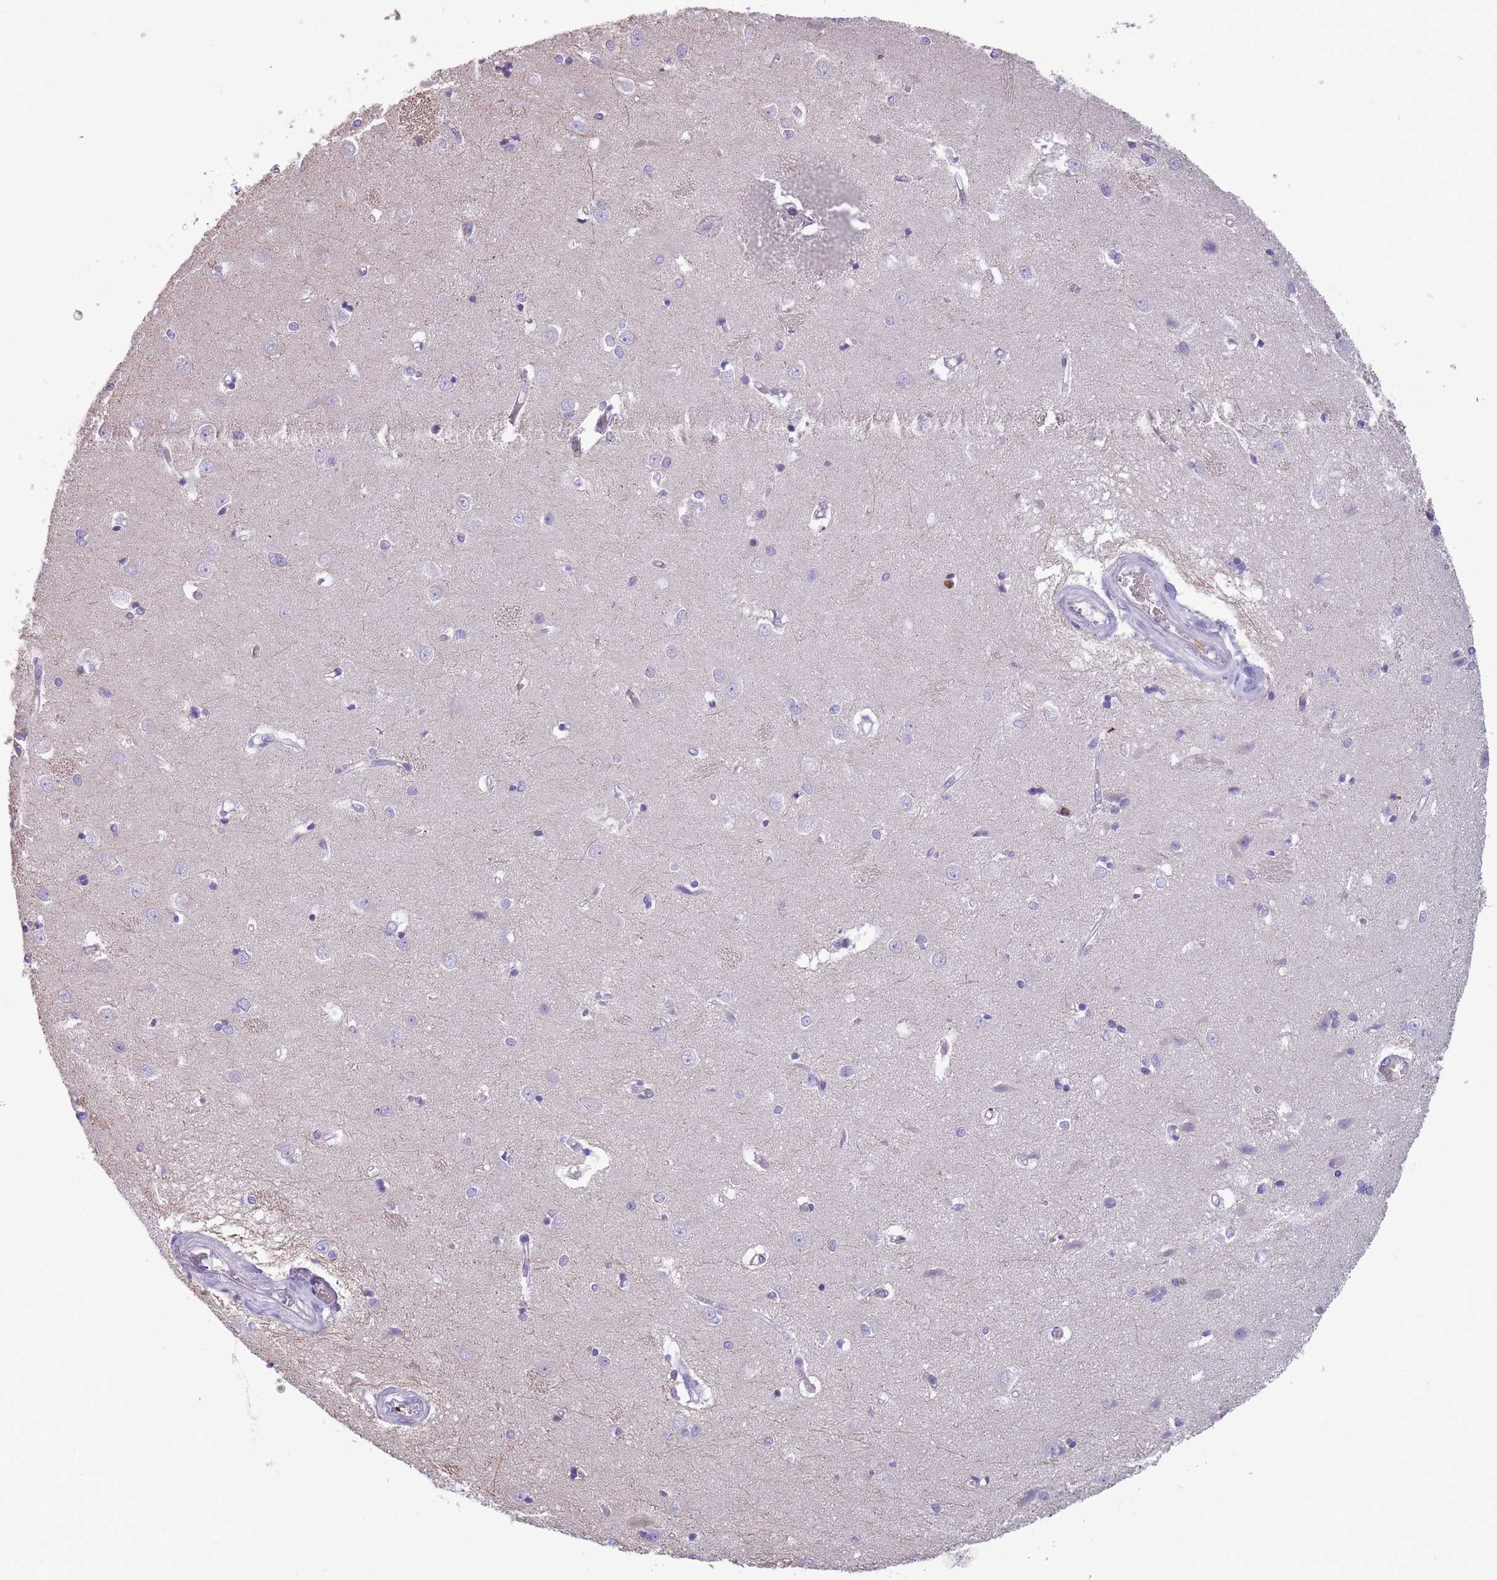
{"staining": {"intensity": "negative", "quantity": "none", "location": "none"}, "tissue": "caudate", "cell_type": "Glial cells", "image_type": "normal", "snomed": [{"axis": "morphology", "description": "Normal tissue, NOS"}, {"axis": "topography", "description": "Lateral ventricle wall"}], "caption": "High power microscopy histopathology image of an IHC photomicrograph of benign caudate, revealing no significant staining in glial cells. (DAB IHC visualized using brightfield microscopy, high magnification).", "gene": "CR1L", "patient": {"sex": "male", "age": 37}}